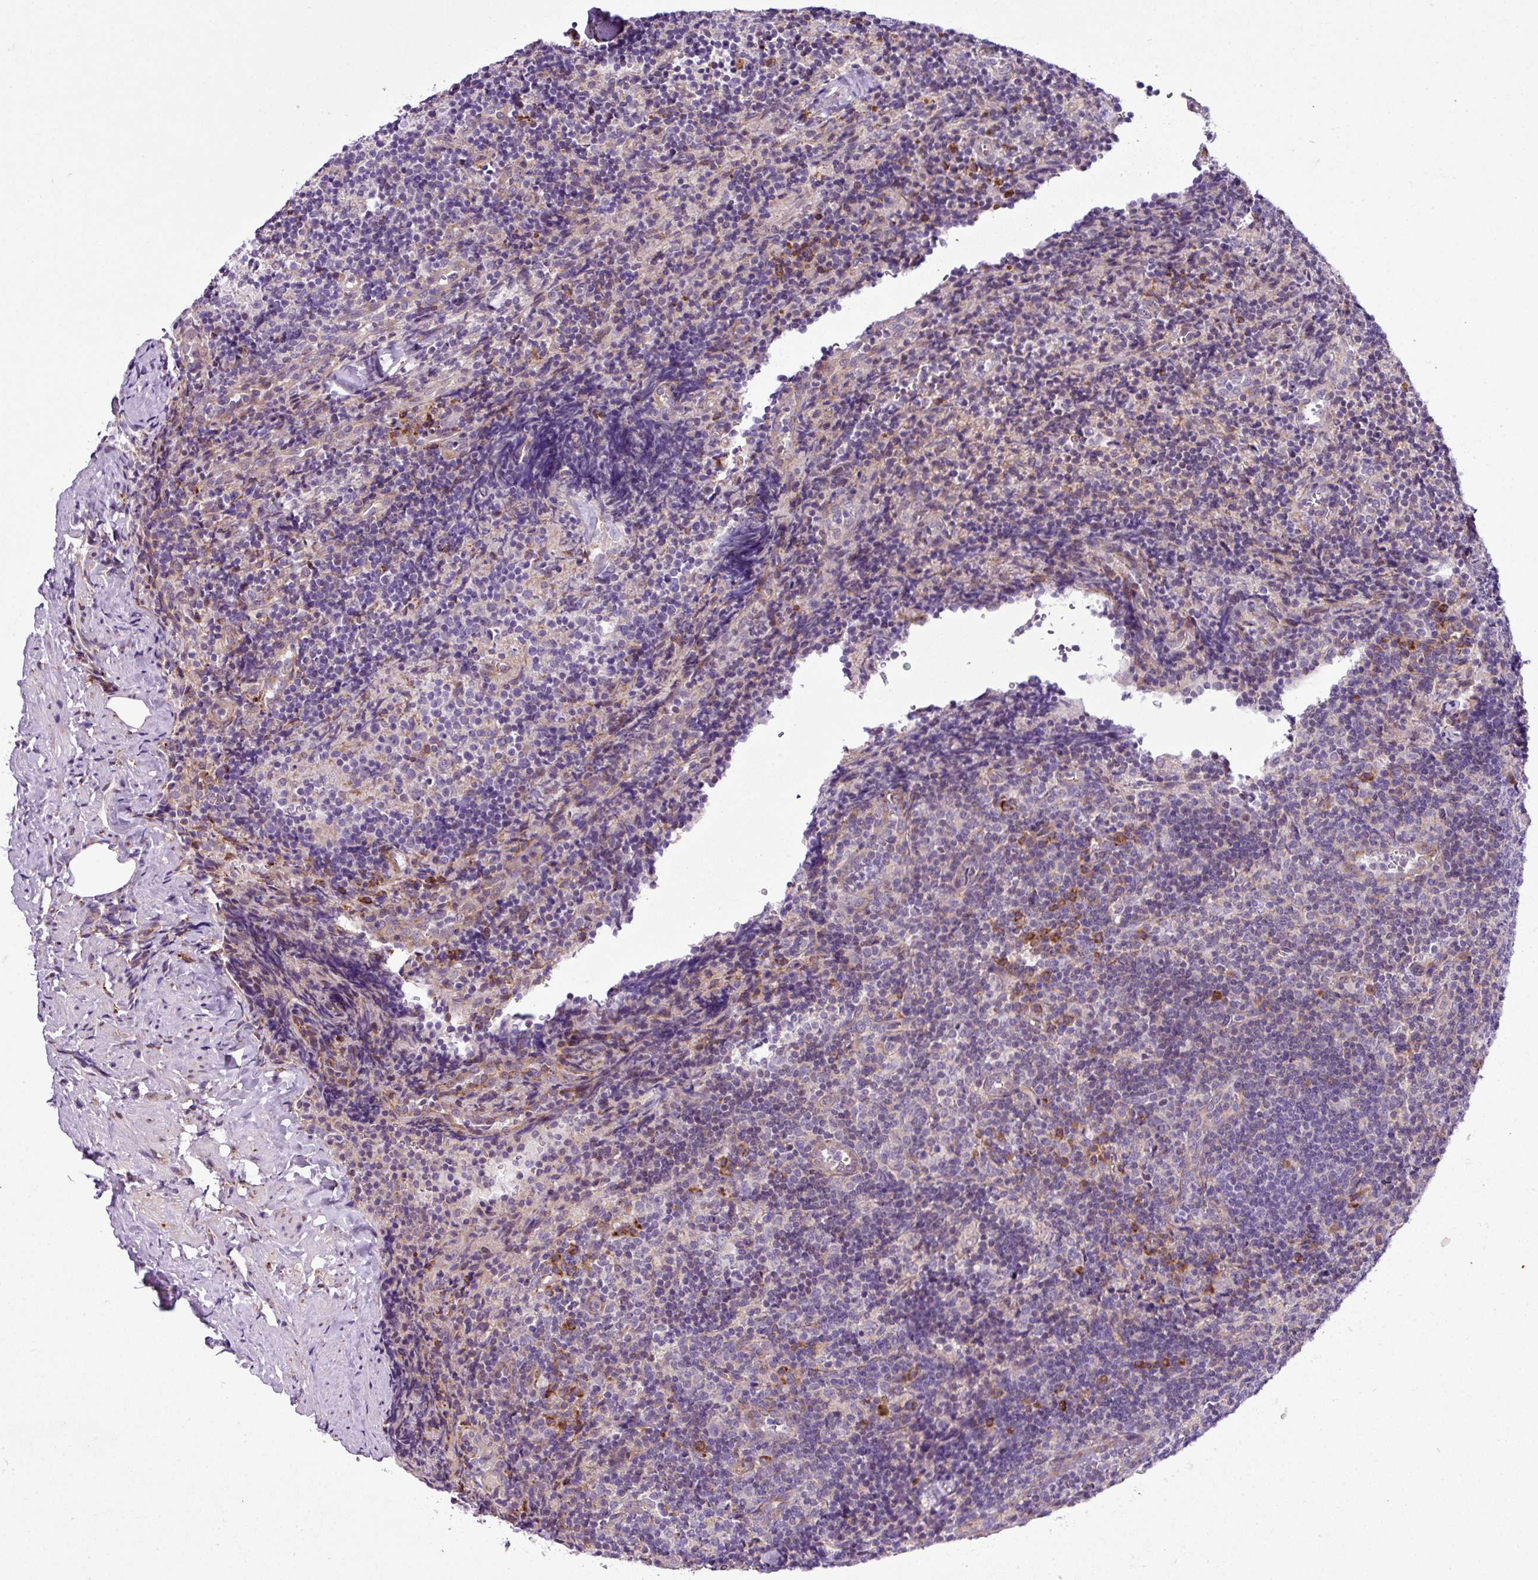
{"staining": {"intensity": "negative", "quantity": "none", "location": "none"}, "tissue": "lymph node", "cell_type": "Germinal center cells", "image_type": "normal", "snomed": [{"axis": "morphology", "description": "Normal tissue, NOS"}, {"axis": "topography", "description": "Lymph node"}], "caption": "DAB immunohistochemical staining of unremarkable lymph node reveals no significant positivity in germinal center cells.", "gene": "CFAP97", "patient": {"sex": "female", "age": 52}}